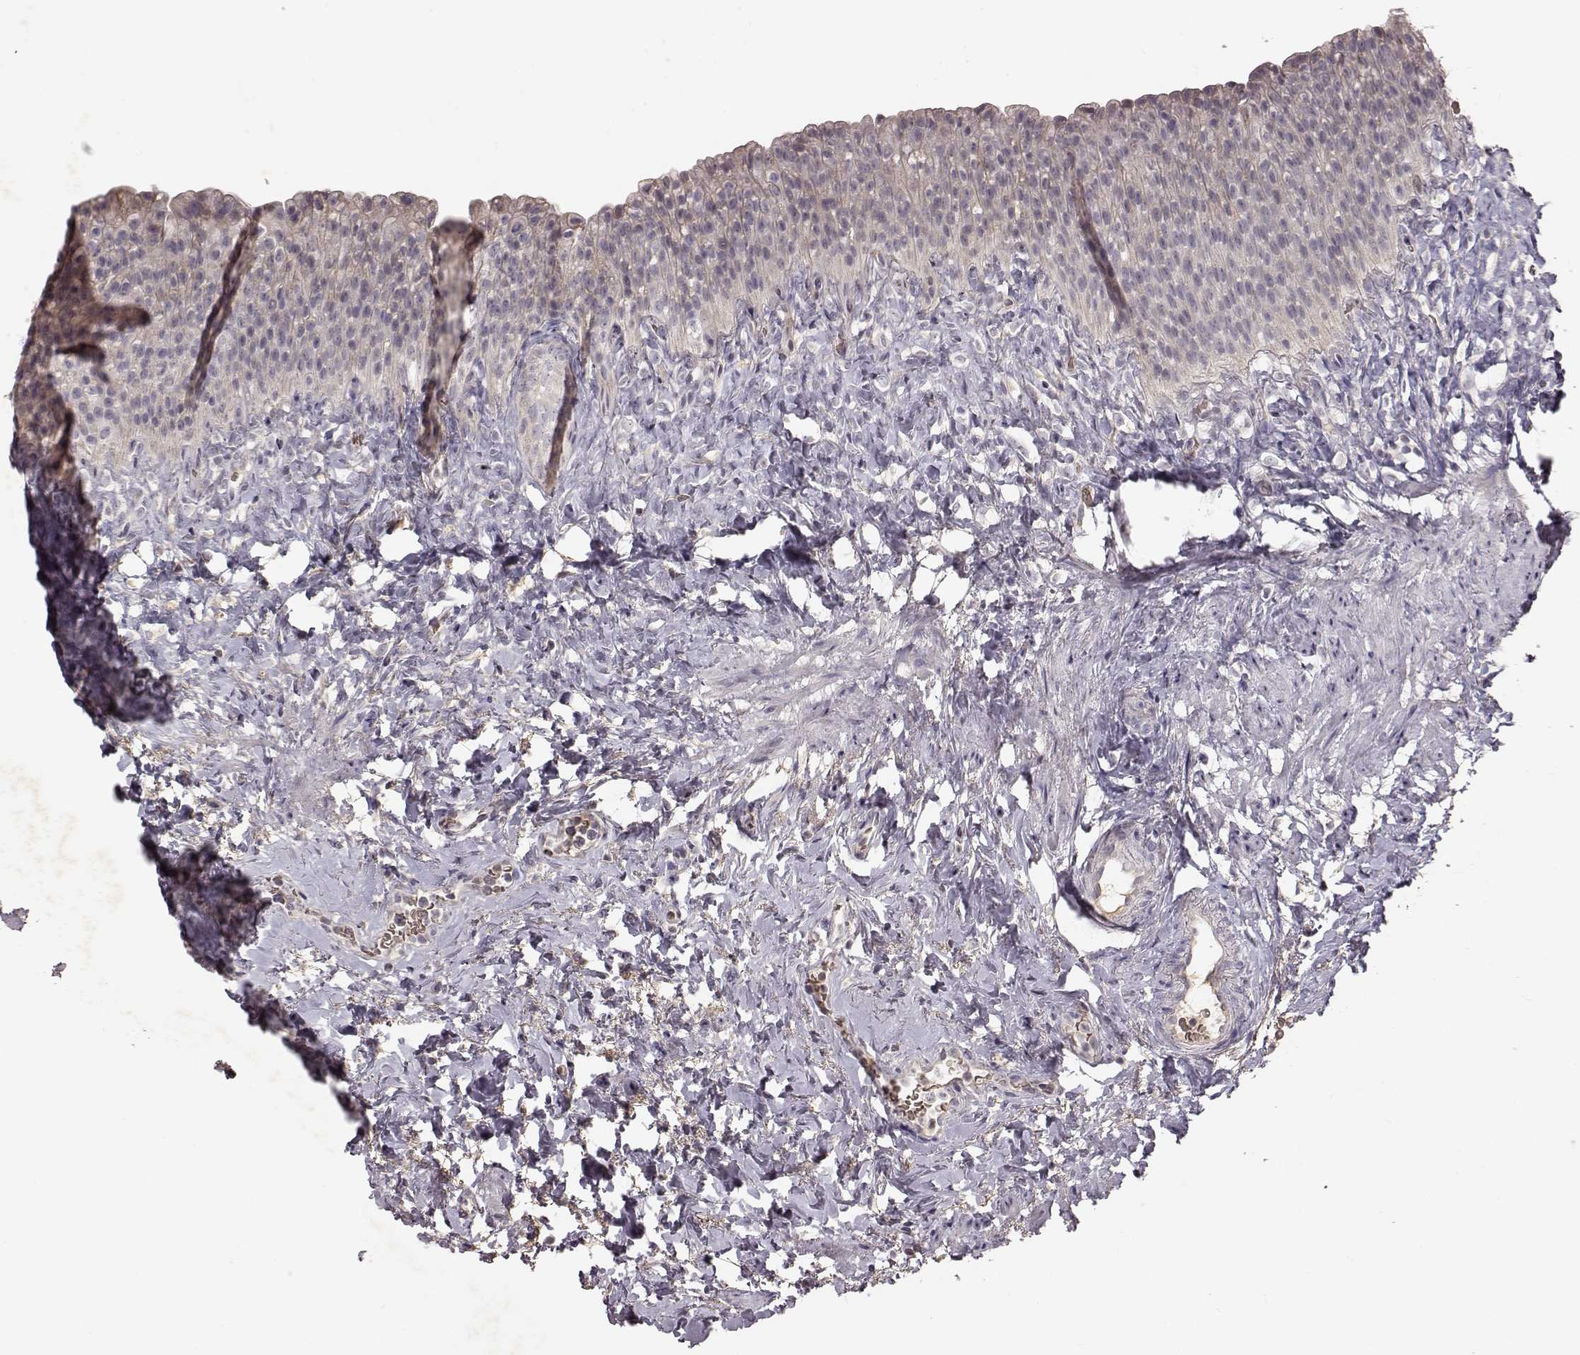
{"staining": {"intensity": "negative", "quantity": "none", "location": "none"}, "tissue": "urinary bladder", "cell_type": "Urothelial cells", "image_type": "normal", "snomed": [{"axis": "morphology", "description": "Normal tissue, NOS"}, {"axis": "topography", "description": "Urinary bladder"}], "caption": "High power microscopy histopathology image of an immunohistochemistry (IHC) image of benign urinary bladder, revealing no significant staining in urothelial cells.", "gene": "TLX3", "patient": {"sex": "male", "age": 76}}